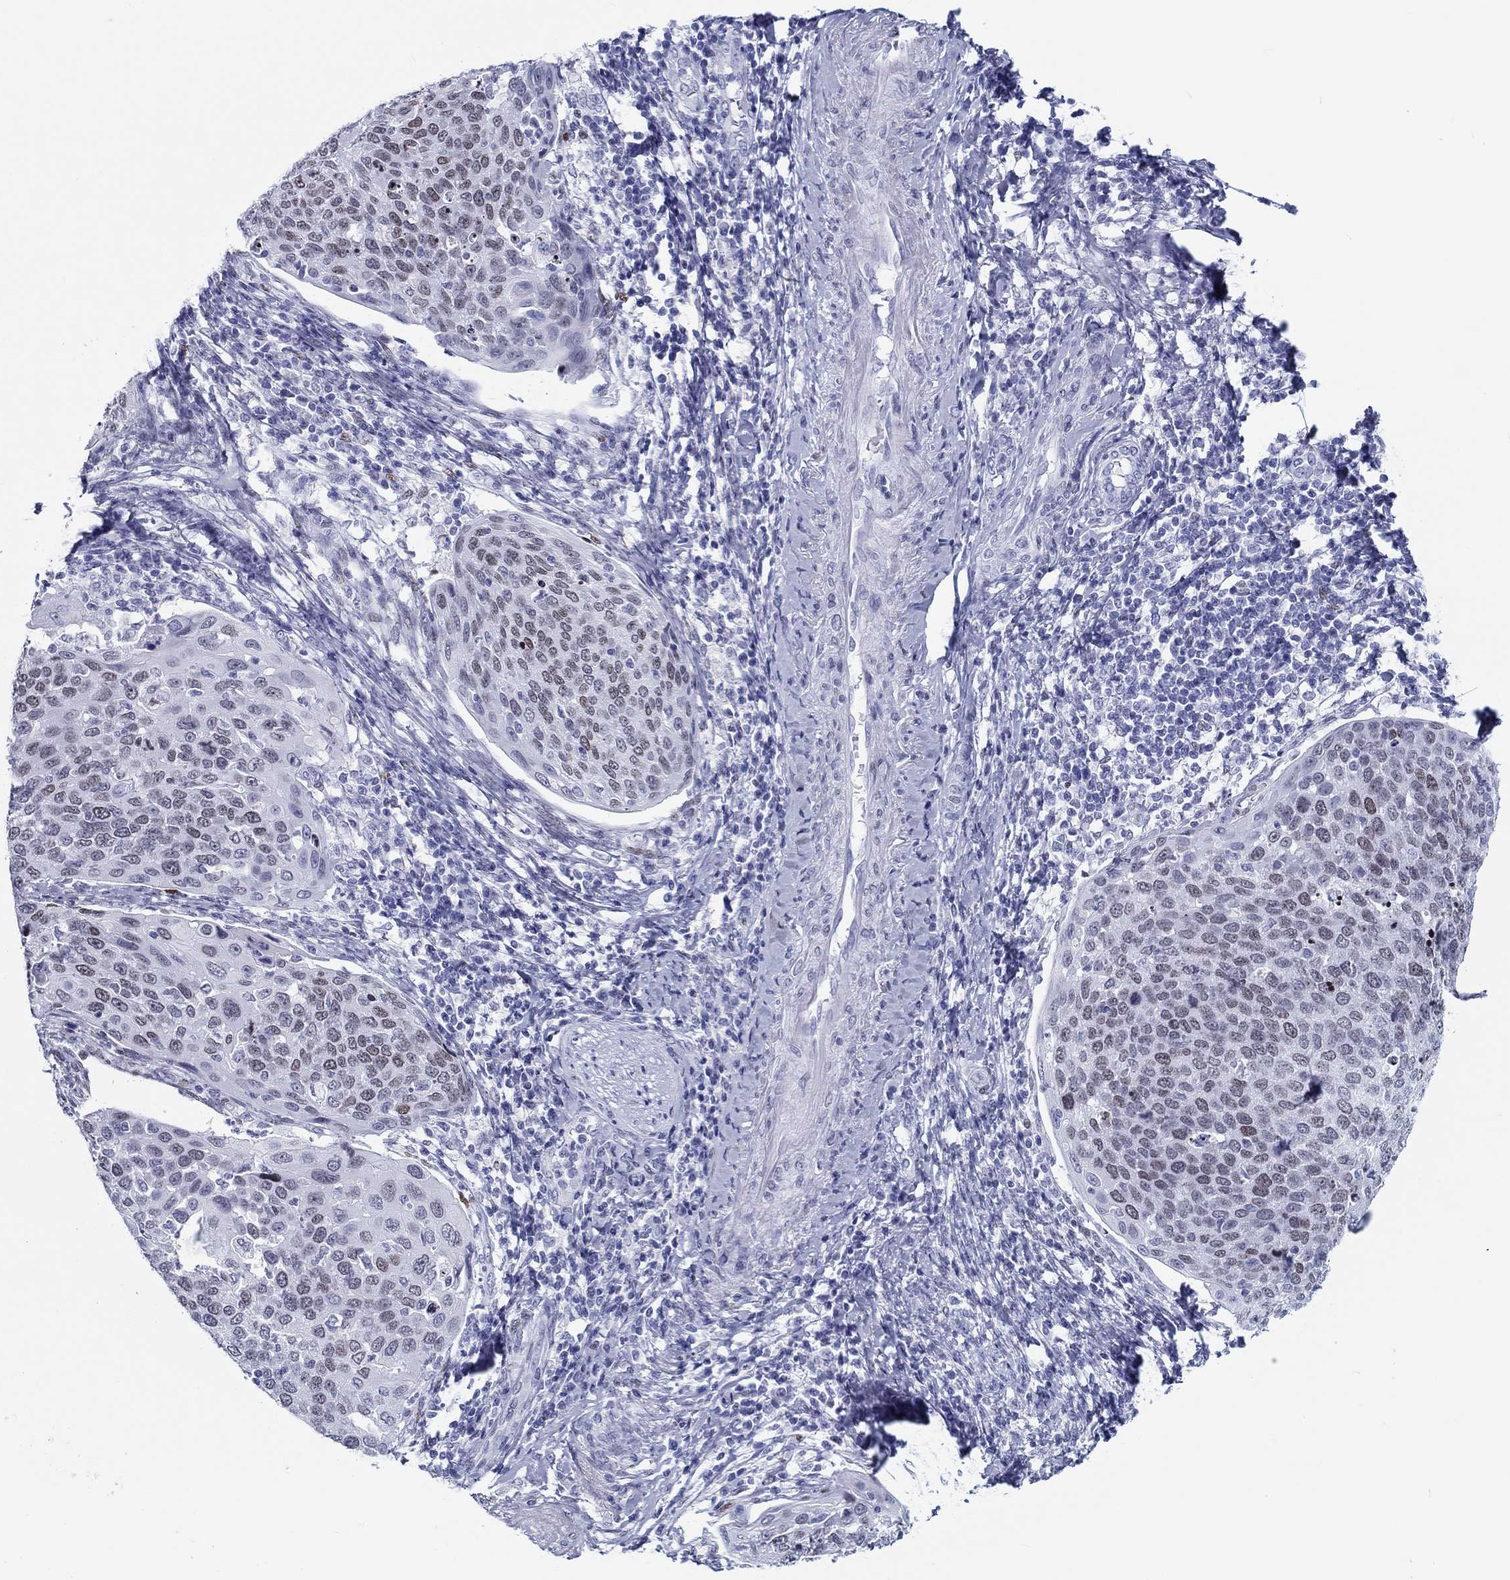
{"staining": {"intensity": "weak", "quantity": "<25%", "location": "nuclear"}, "tissue": "cervical cancer", "cell_type": "Tumor cells", "image_type": "cancer", "snomed": [{"axis": "morphology", "description": "Squamous cell carcinoma, NOS"}, {"axis": "topography", "description": "Cervix"}], "caption": "Micrograph shows no significant protein staining in tumor cells of cervical cancer.", "gene": "H1-1", "patient": {"sex": "female", "age": 54}}